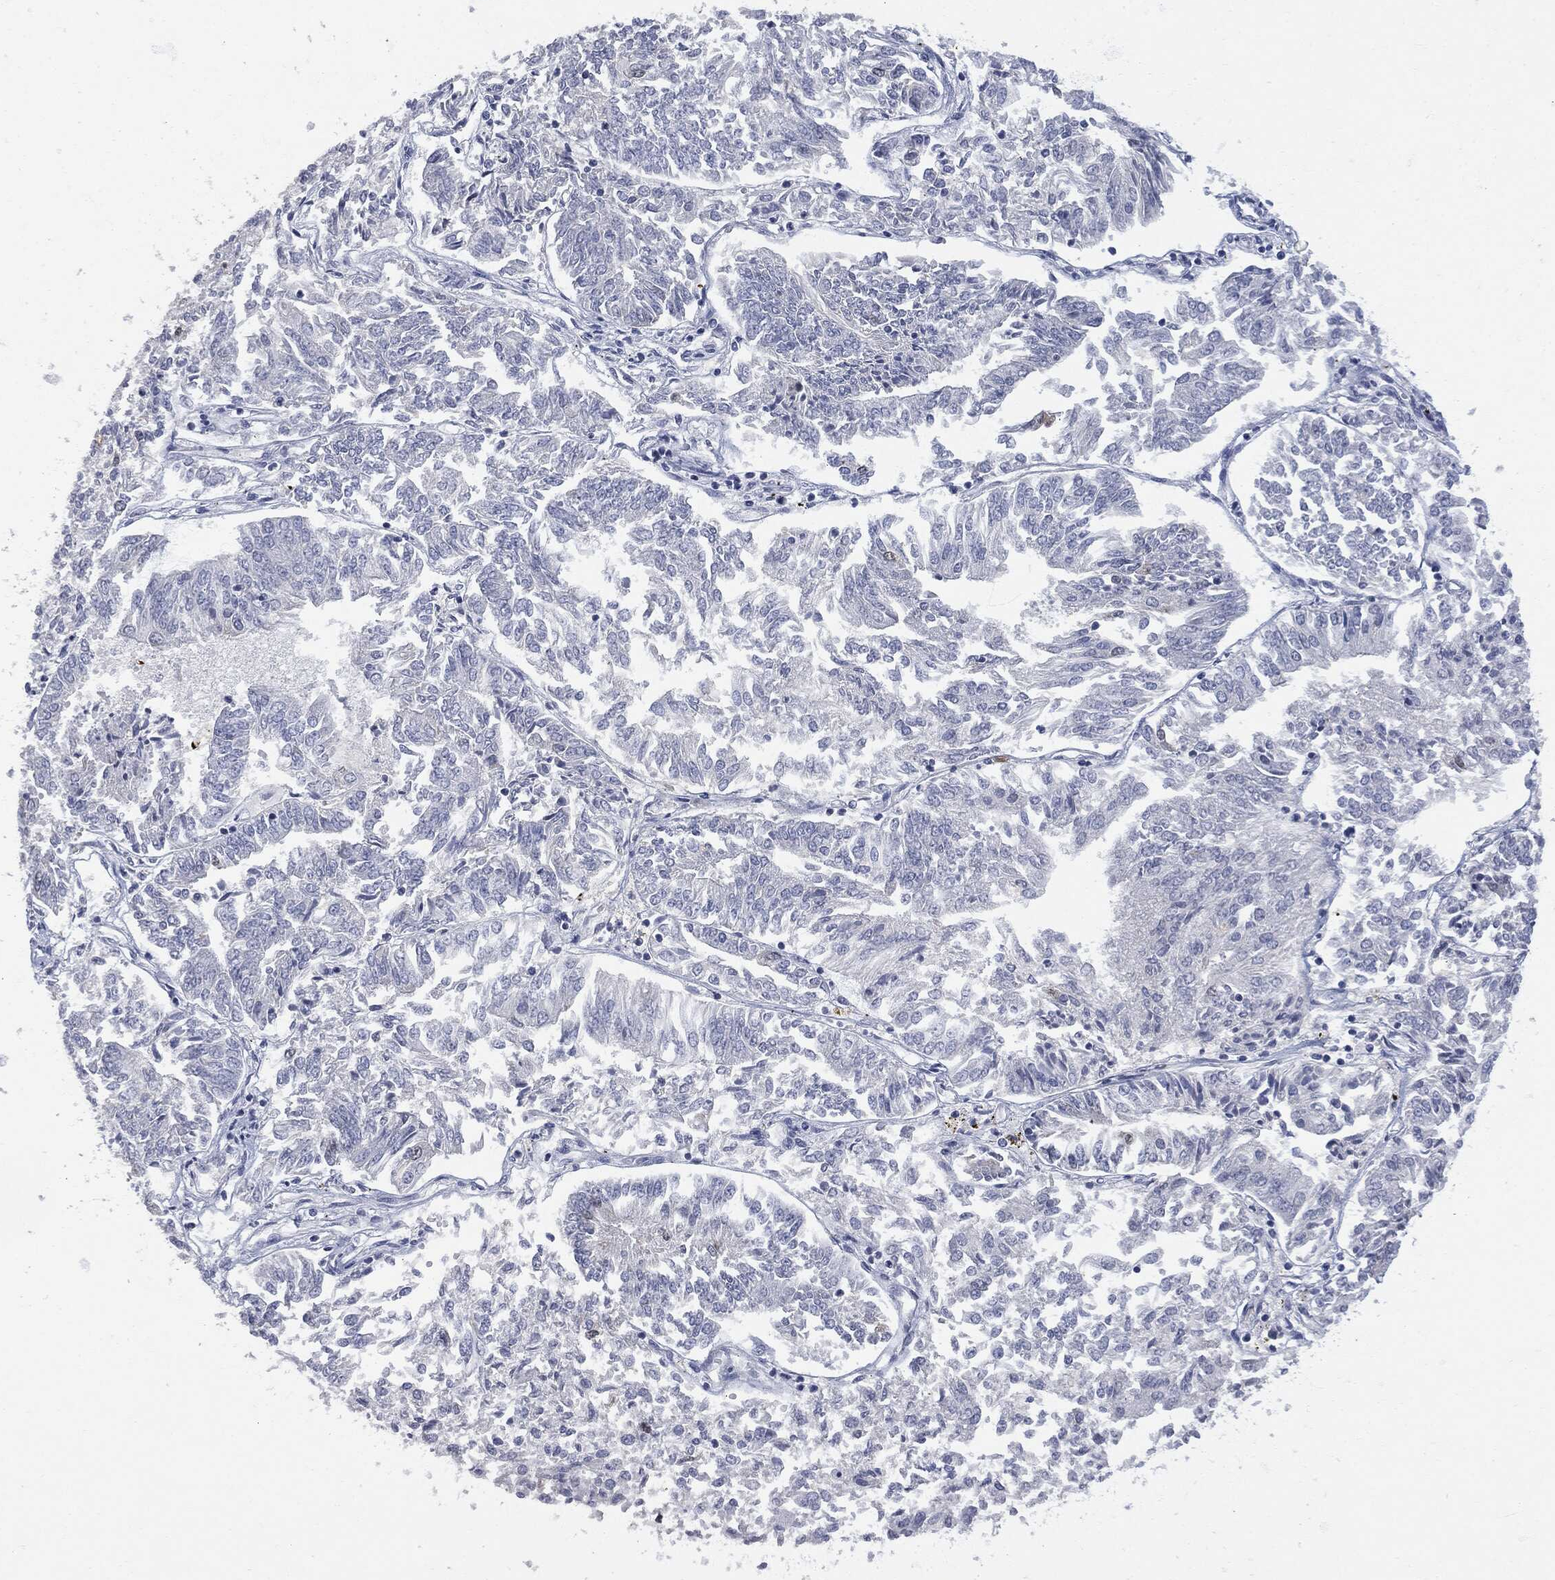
{"staining": {"intensity": "negative", "quantity": "none", "location": "none"}, "tissue": "endometrial cancer", "cell_type": "Tumor cells", "image_type": "cancer", "snomed": [{"axis": "morphology", "description": "Adenocarcinoma, NOS"}, {"axis": "topography", "description": "Endometrium"}], "caption": "IHC photomicrograph of neoplastic tissue: endometrial cancer stained with DAB demonstrates no significant protein positivity in tumor cells.", "gene": "UBE2C", "patient": {"sex": "female", "age": 58}}